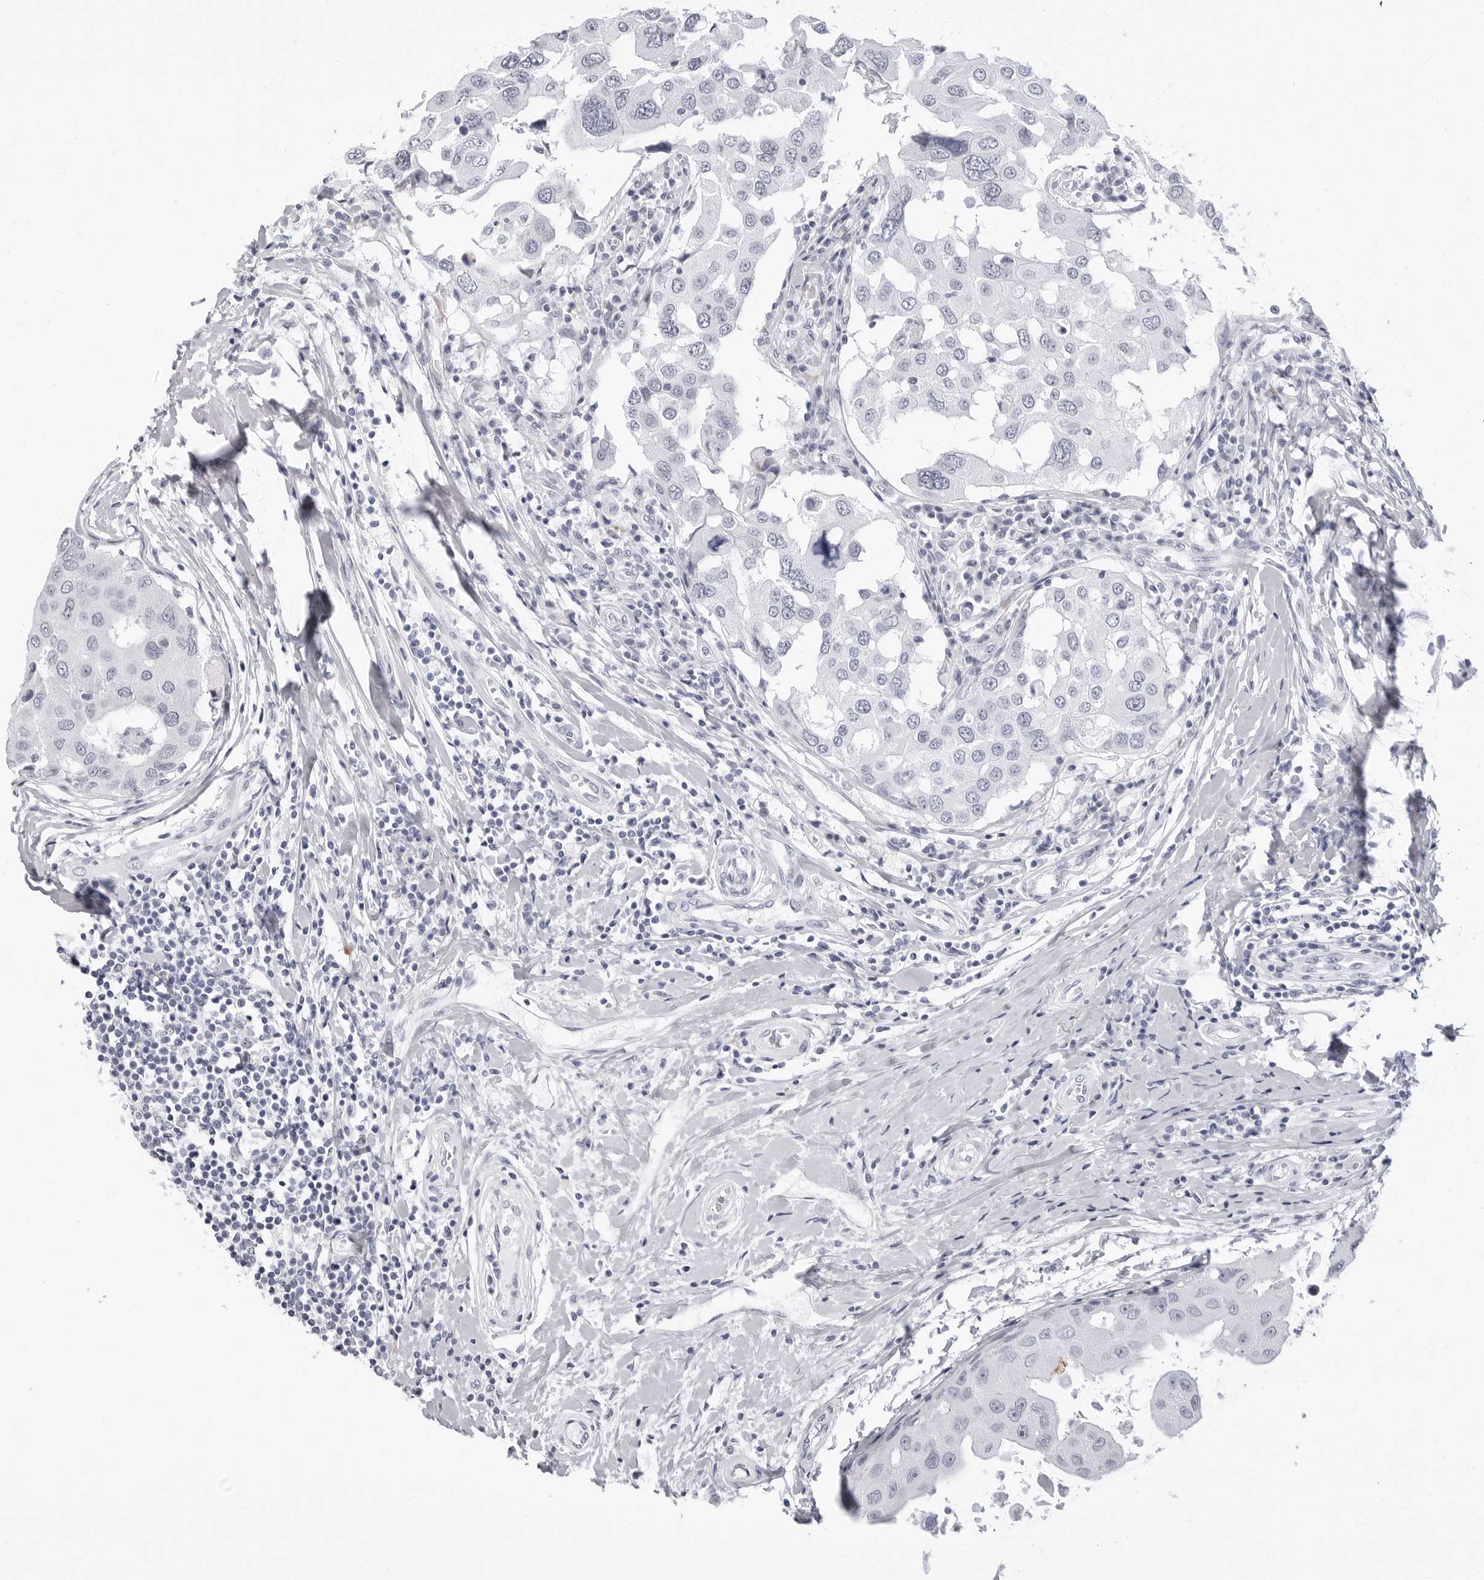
{"staining": {"intensity": "negative", "quantity": "none", "location": "none"}, "tissue": "breast cancer", "cell_type": "Tumor cells", "image_type": "cancer", "snomed": [{"axis": "morphology", "description": "Duct carcinoma"}, {"axis": "topography", "description": "Breast"}], "caption": "Protein analysis of breast cancer (infiltrating ductal carcinoma) exhibits no significant positivity in tumor cells. The staining is performed using DAB brown chromogen with nuclei counter-stained in using hematoxylin.", "gene": "ERICH3", "patient": {"sex": "female", "age": 27}}